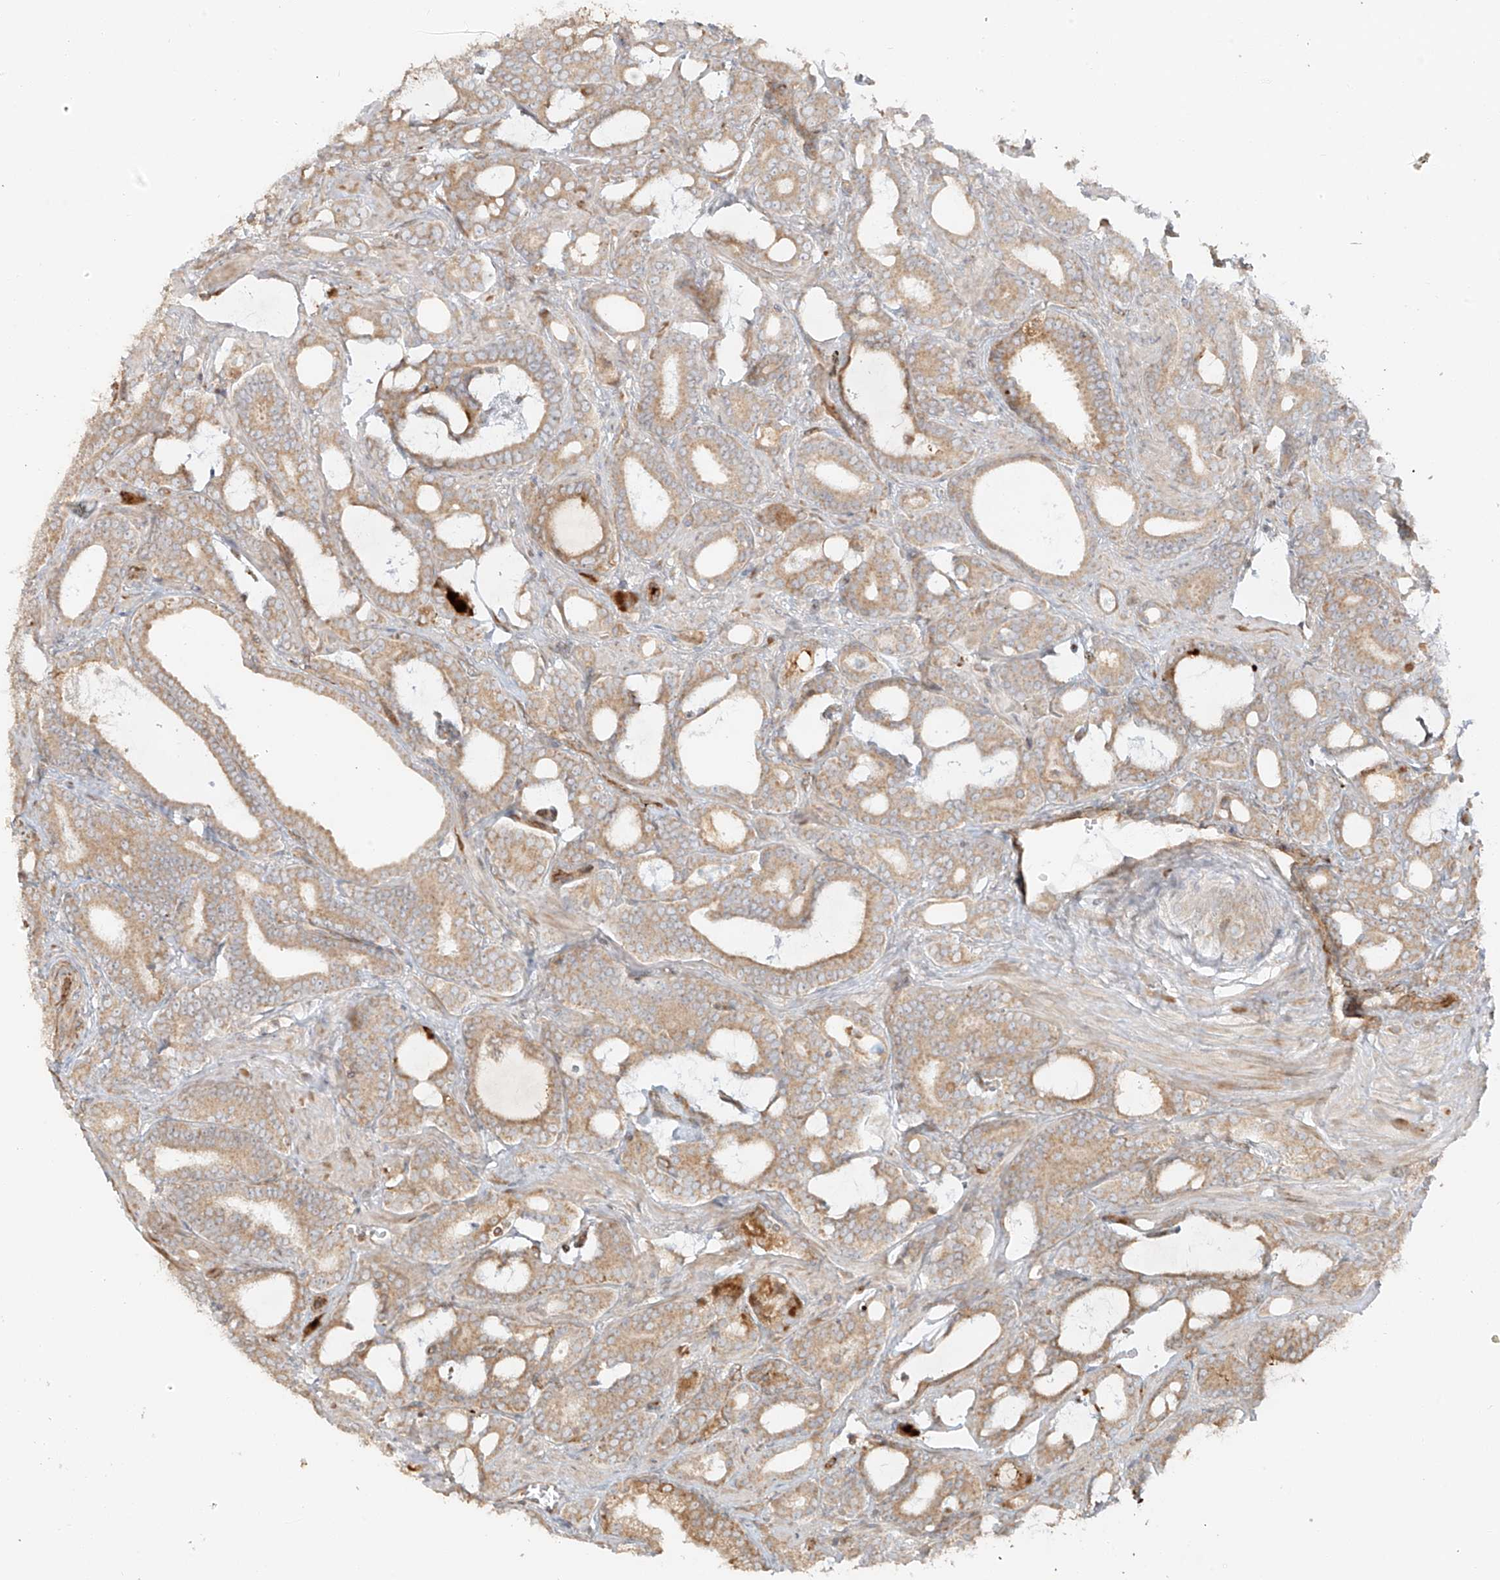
{"staining": {"intensity": "weak", "quantity": ">75%", "location": "cytoplasmic/membranous"}, "tissue": "prostate cancer", "cell_type": "Tumor cells", "image_type": "cancer", "snomed": [{"axis": "morphology", "description": "Adenocarcinoma, High grade"}, {"axis": "topography", "description": "Prostate and seminal vesicle, NOS"}], "caption": "A low amount of weak cytoplasmic/membranous expression is present in about >75% of tumor cells in prostate adenocarcinoma (high-grade) tissue. (Brightfield microscopy of DAB IHC at high magnification).", "gene": "MIPEP", "patient": {"sex": "male", "age": 67}}